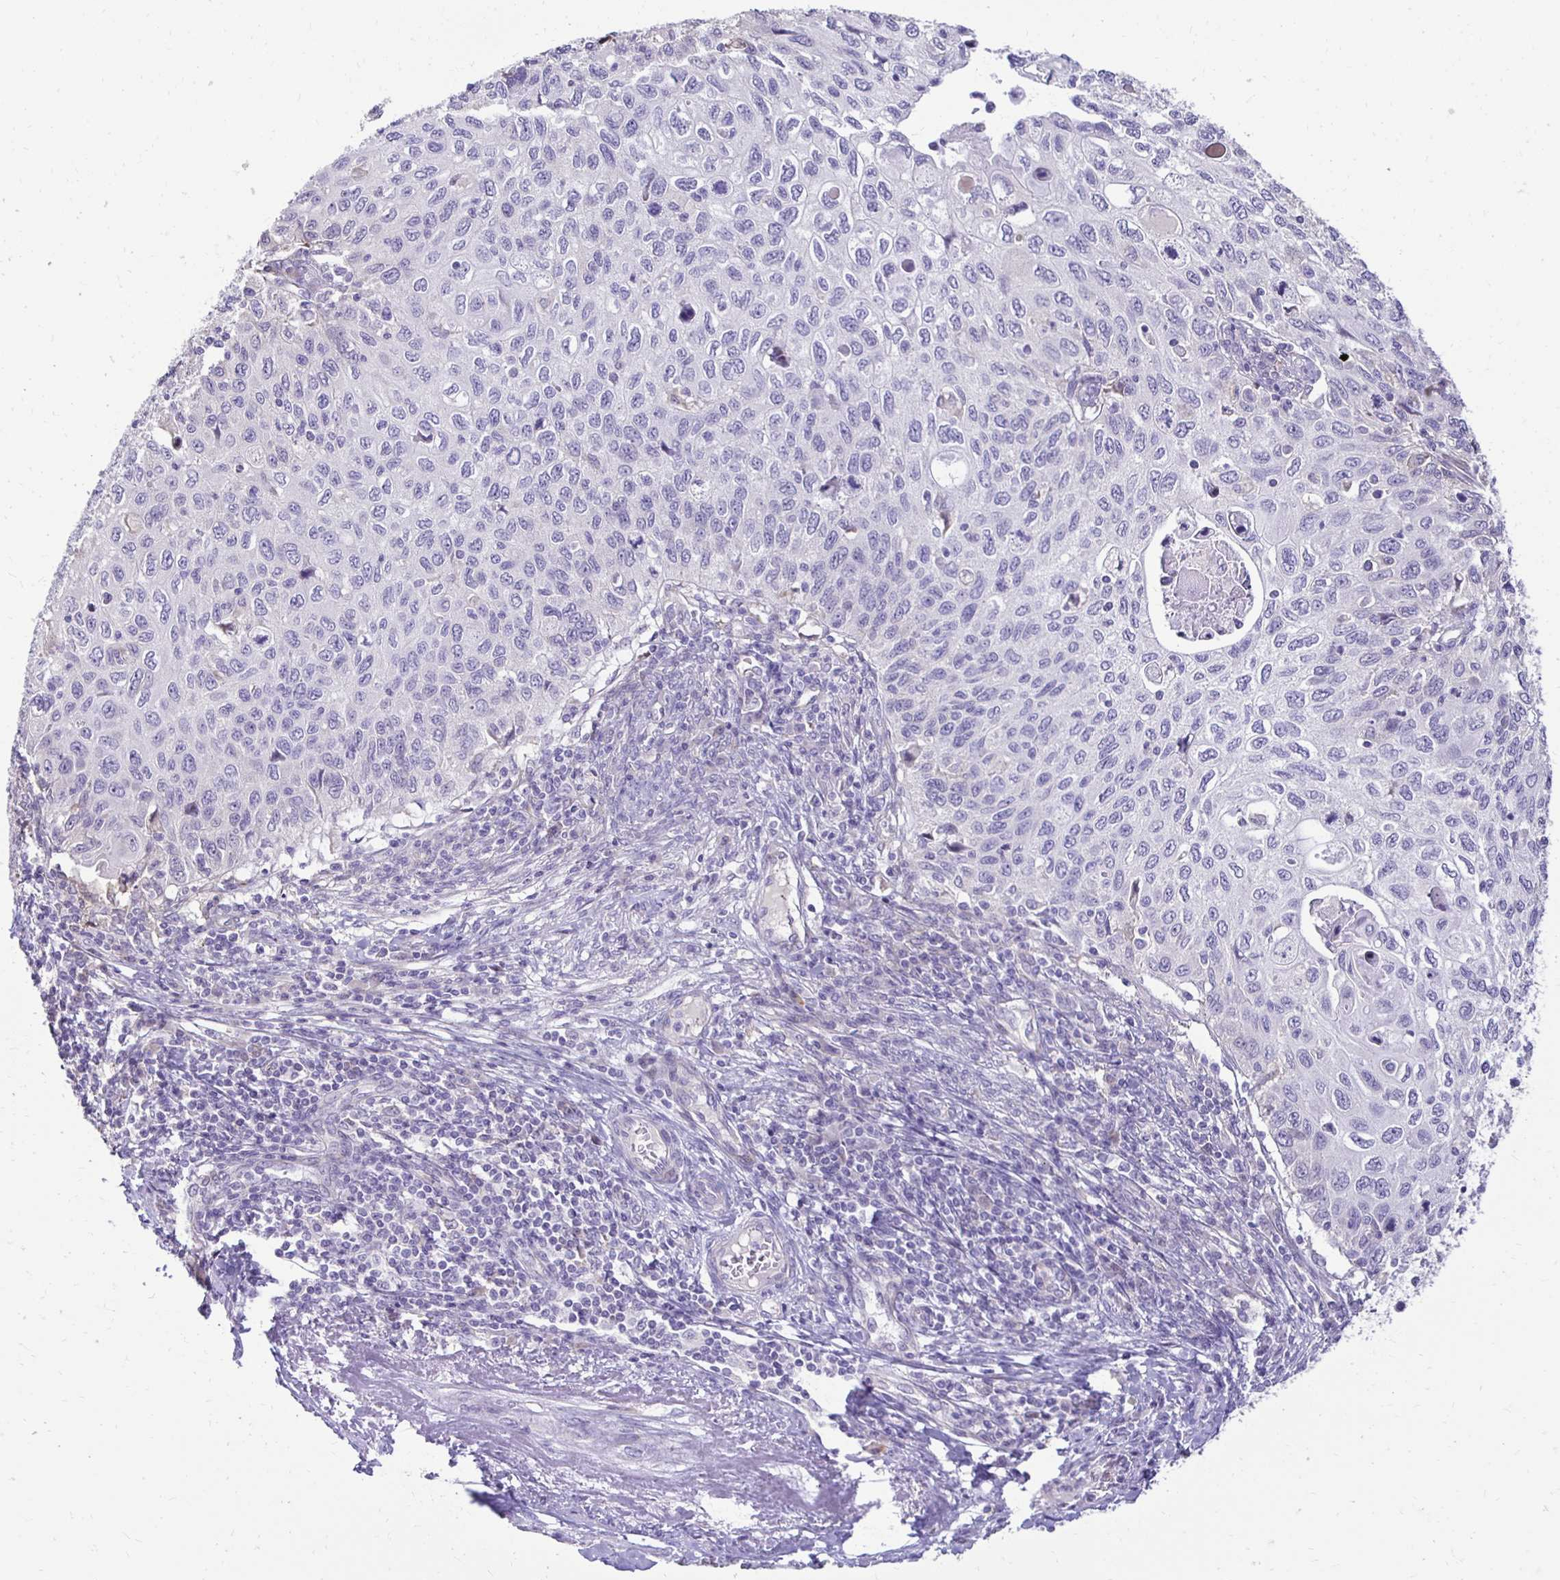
{"staining": {"intensity": "negative", "quantity": "none", "location": "none"}, "tissue": "cervical cancer", "cell_type": "Tumor cells", "image_type": "cancer", "snomed": [{"axis": "morphology", "description": "Squamous cell carcinoma, NOS"}, {"axis": "topography", "description": "Cervix"}], "caption": "Human cervical cancer (squamous cell carcinoma) stained for a protein using immunohistochemistry (IHC) displays no staining in tumor cells.", "gene": "GAS2", "patient": {"sex": "female", "age": 70}}